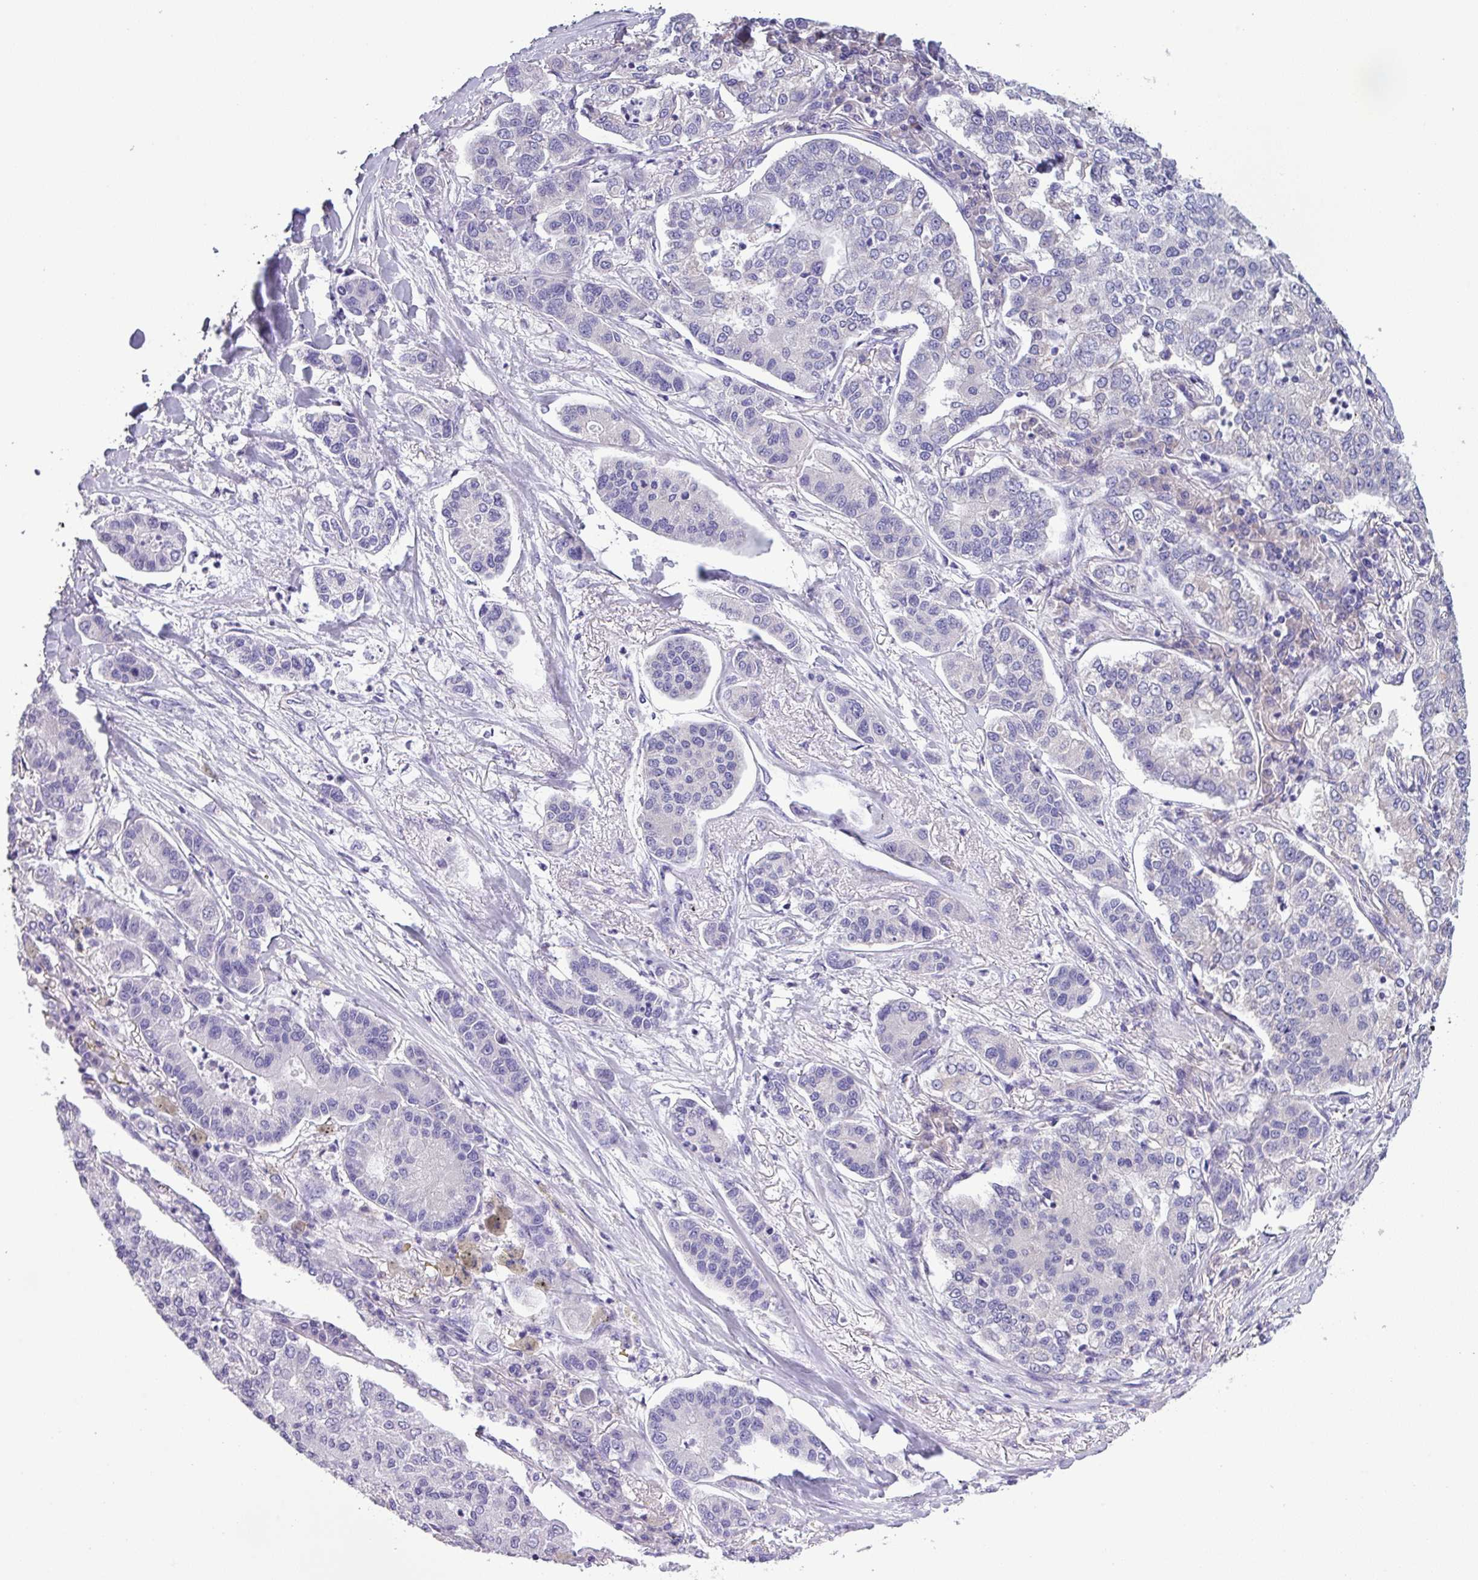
{"staining": {"intensity": "negative", "quantity": "none", "location": "none"}, "tissue": "lung cancer", "cell_type": "Tumor cells", "image_type": "cancer", "snomed": [{"axis": "morphology", "description": "Adenocarcinoma, NOS"}, {"axis": "topography", "description": "Lung"}], "caption": "This histopathology image is of lung cancer (adenocarcinoma) stained with immunohistochemistry to label a protein in brown with the nuclei are counter-stained blue. There is no positivity in tumor cells.", "gene": "C20orf27", "patient": {"sex": "male", "age": 49}}